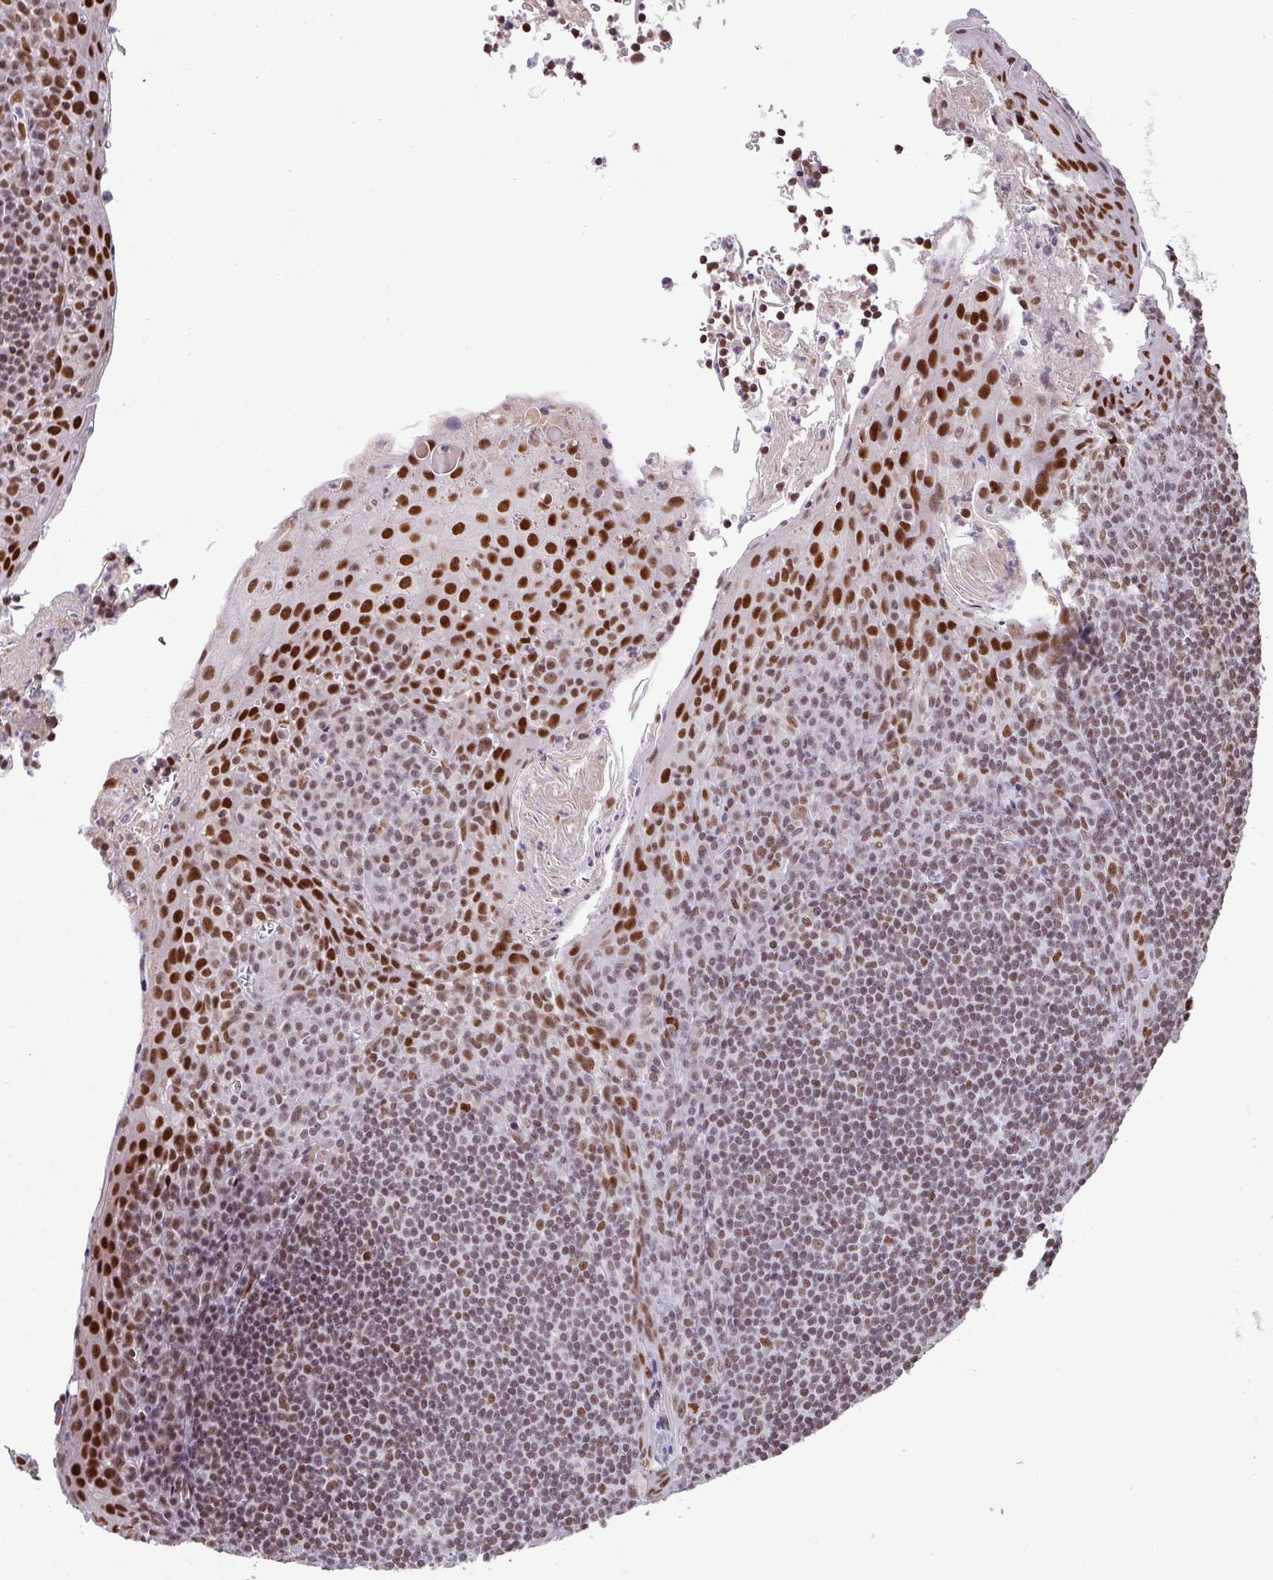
{"staining": {"intensity": "moderate", "quantity": "25%-75%", "location": "nuclear"}, "tissue": "tonsil", "cell_type": "Germinal center cells", "image_type": "normal", "snomed": [{"axis": "morphology", "description": "Normal tissue, NOS"}, {"axis": "topography", "description": "Tonsil"}], "caption": "Immunohistochemical staining of unremarkable human tonsil displays 25%-75% levels of moderate nuclear protein staining in about 25%-75% of germinal center cells. (Brightfield microscopy of DAB IHC at high magnification).", "gene": "TDG", "patient": {"sex": "male", "age": 27}}